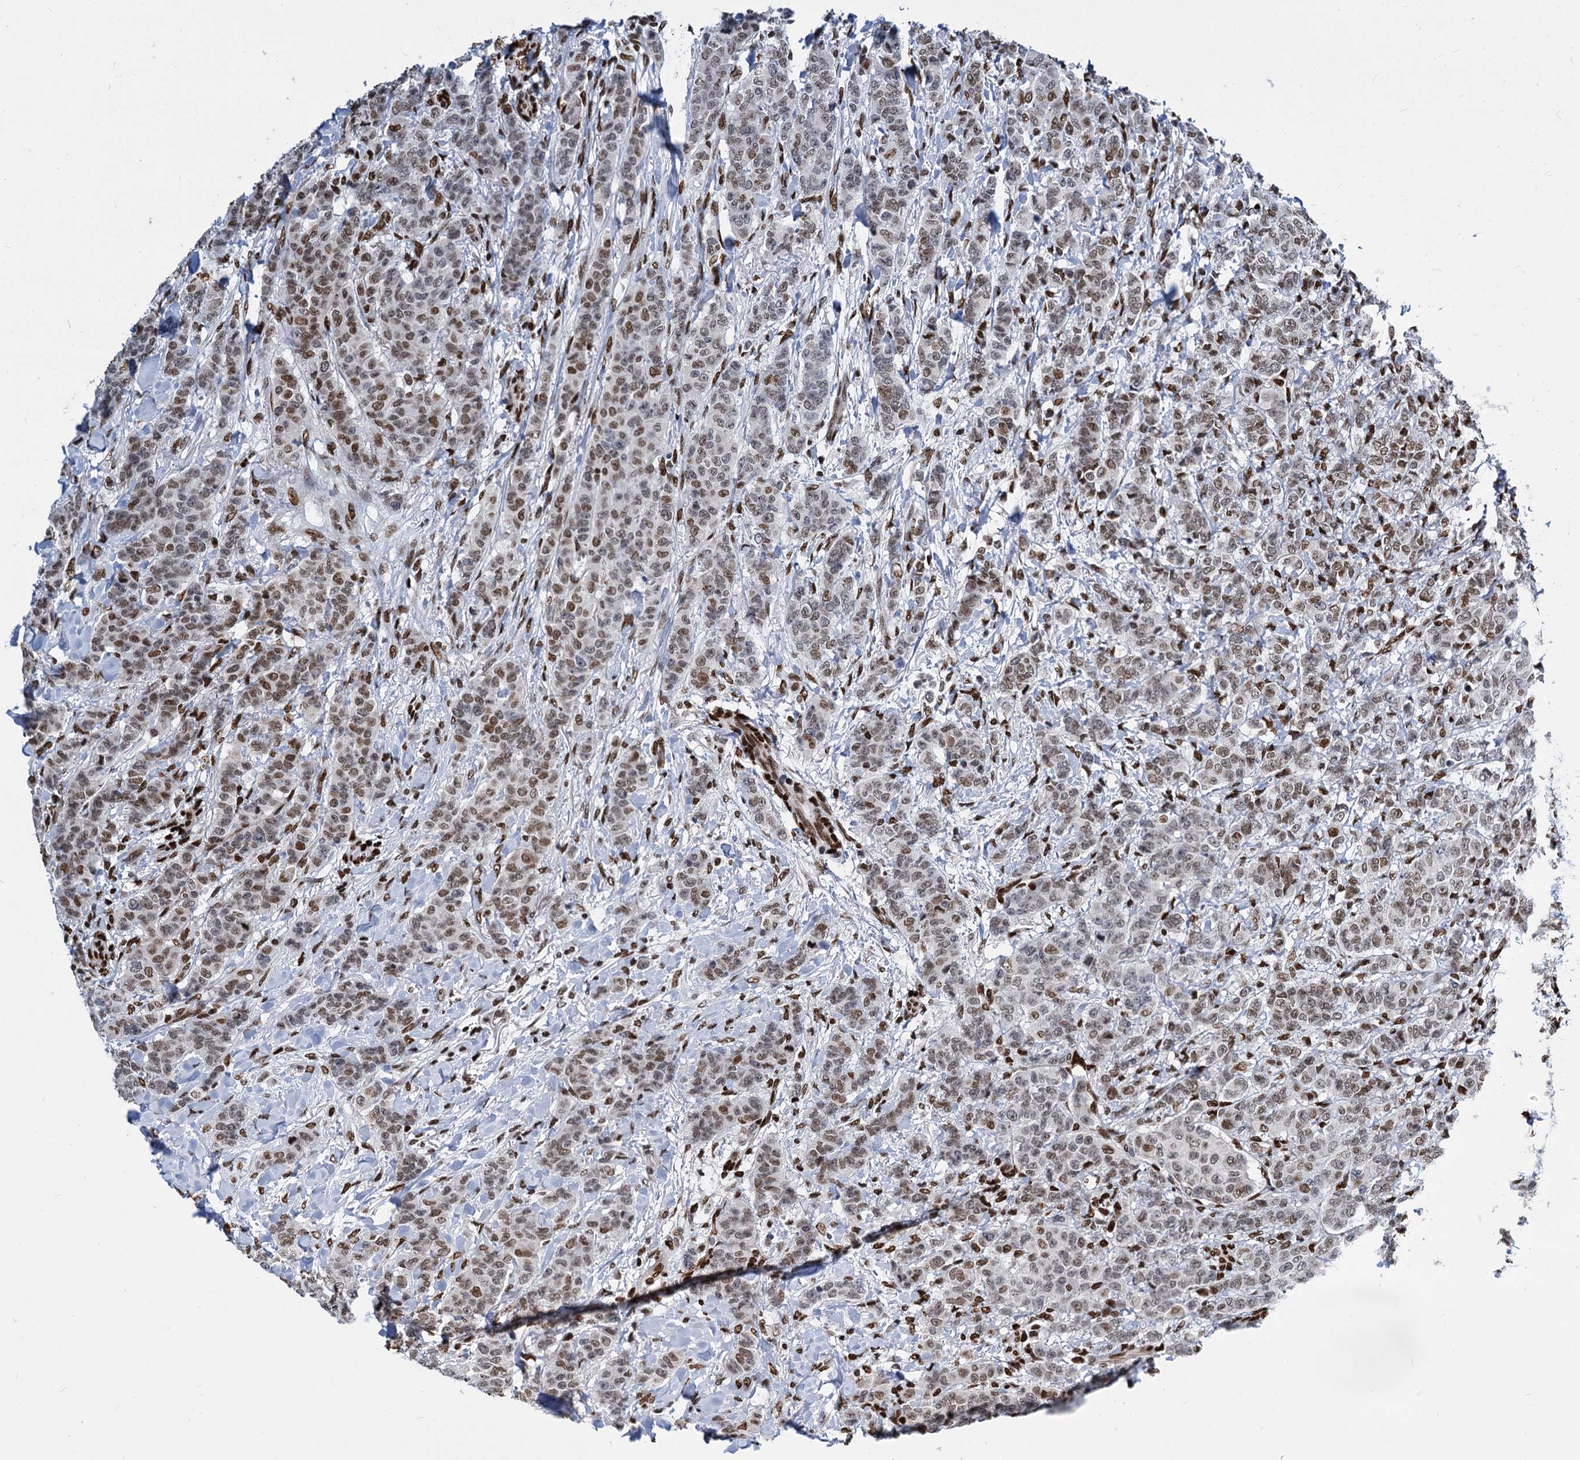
{"staining": {"intensity": "moderate", "quantity": ">75%", "location": "nuclear"}, "tissue": "breast cancer", "cell_type": "Tumor cells", "image_type": "cancer", "snomed": [{"axis": "morphology", "description": "Duct carcinoma"}, {"axis": "topography", "description": "Breast"}], "caption": "Immunohistochemical staining of infiltrating ductal carcinoma (breast) demonstrates medium levels of moderate nuclear positivity in about >75% of tumor cells.", "gene": "MECP2", "patient": {"sex": "female", "age": 40}}